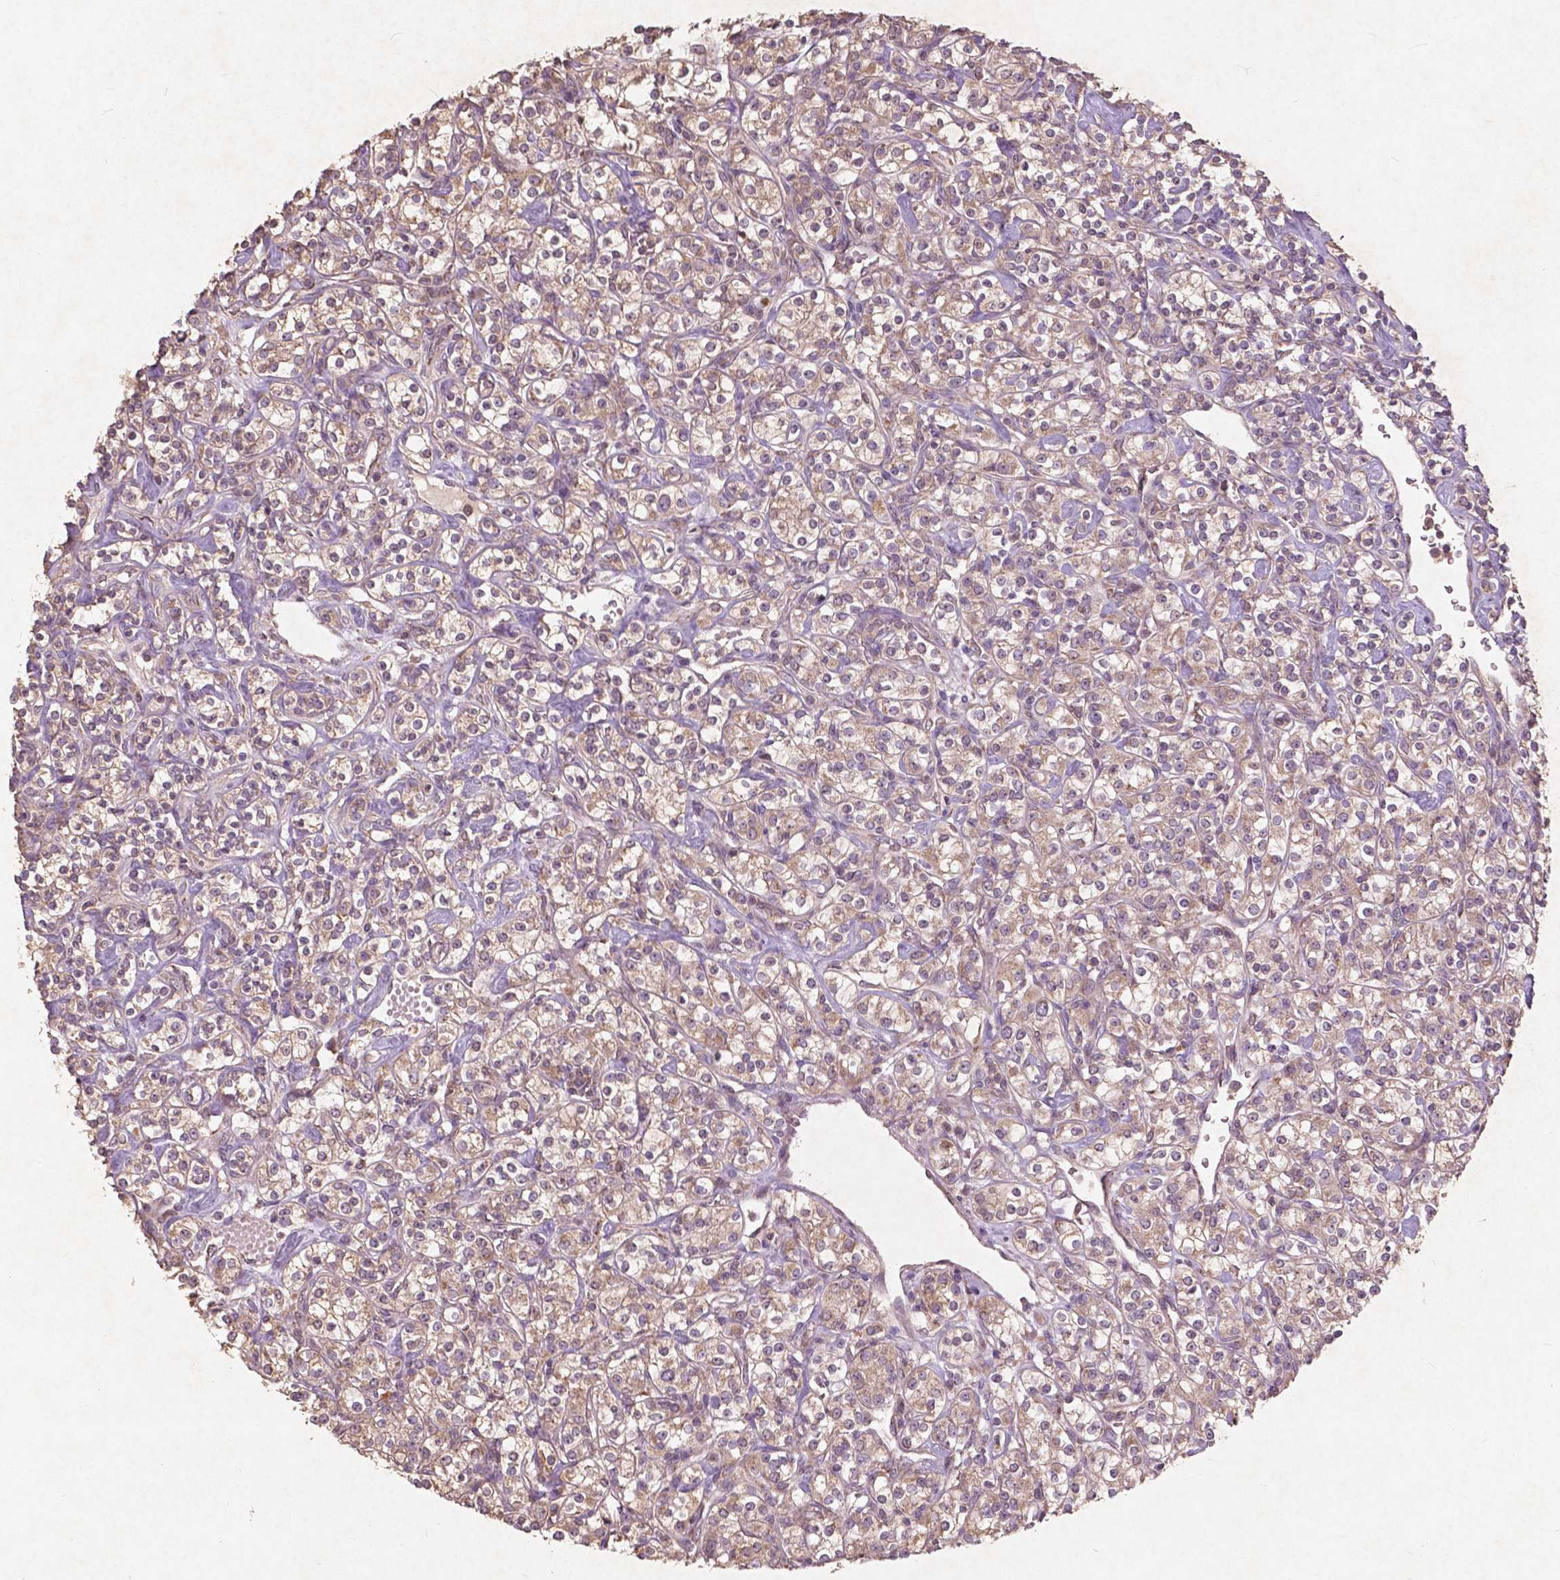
{"staining": {"intensity": "weak", "quantity": ">75%", "location": "cytoplasmic/membranous"}, "tissue": "renal cancer", "cell_type": "Tumor cells", "image_type": "cancer", "snomed": [{"axis": "morphology", "description": "Adenocarcinoma, NOS"}, {"axis": "topography", "description": "Kidney"}], "caption": "High-magnification brightfield microscopy of renal cancer stained with DAB (3,3'-diaminobenzidine) (brown) and counterstained with hematoxylin (blue). tumor cells exhibit weak cytoplasmic/membranous expression is seen in approximately>75% of cells. (DAB IHC, brown staining for protein, blue staining for nuclei).", "gene": "ST6GALNAC5", "patient": {"sex": "male", "age": 77}}